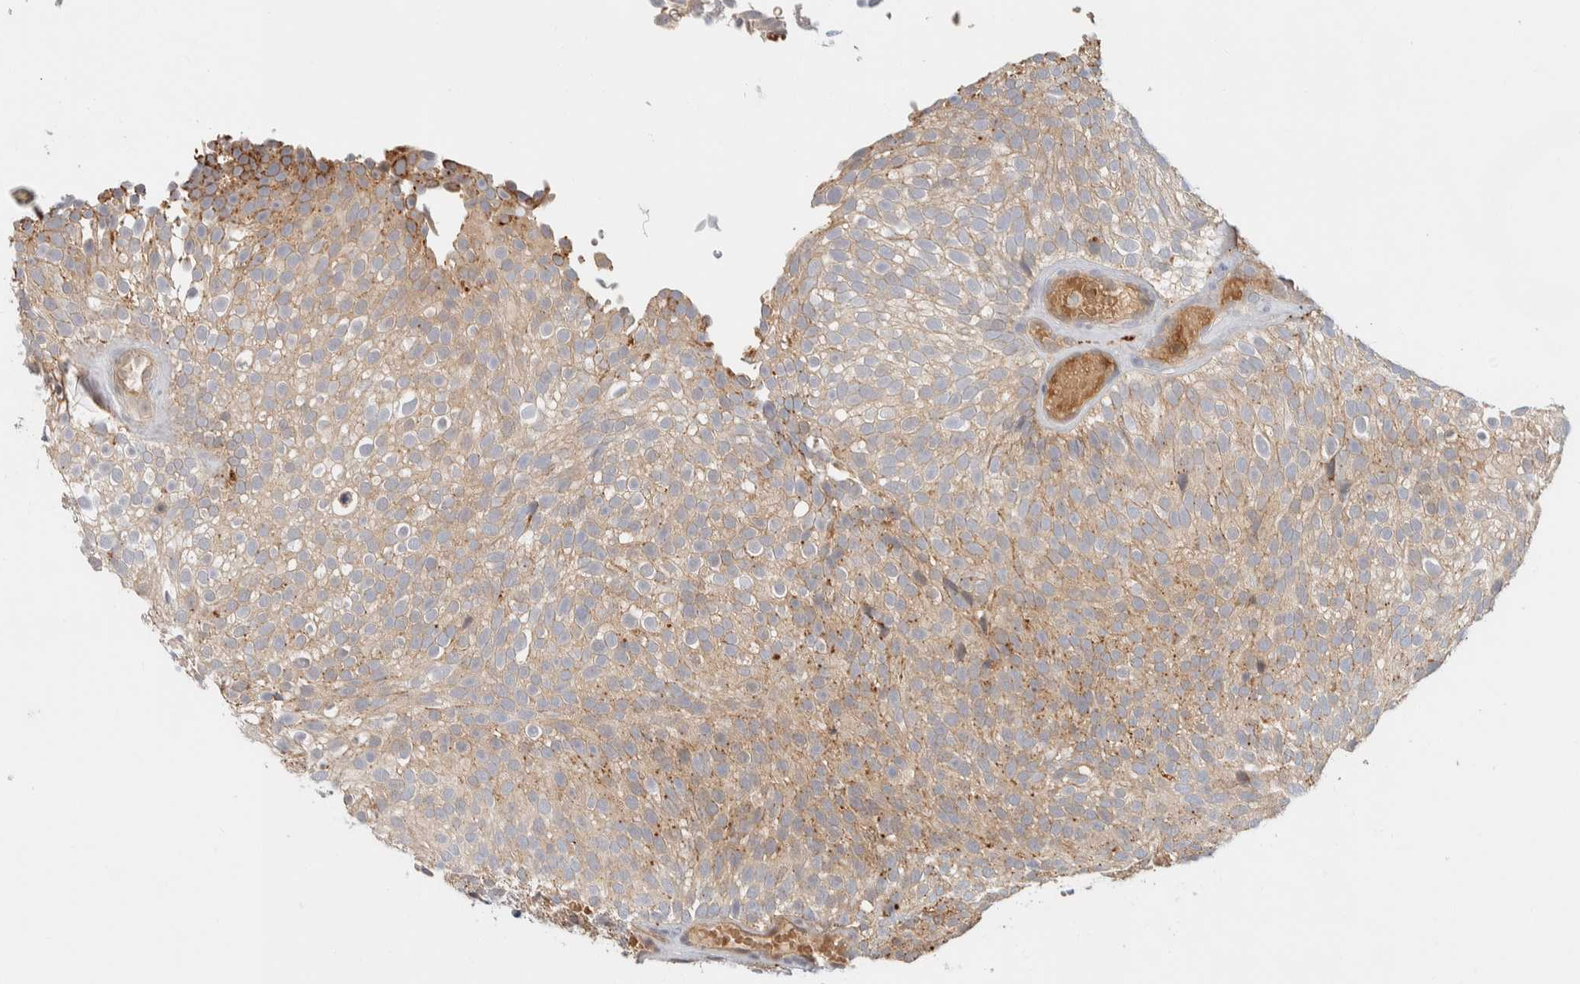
{"staining": {"intensity": "negative", "quantity": "none", "location": "none"}, "tissue": "urothelial cancer", "cell_type": "Tumor cells", "image_type": "cancer", "snomed": [{"axis": "morphology", "description": "Urothelial carcinoma, Low grade"}, {"axis": "topography", "description": "Urinary bladder"}], "caption": "Image shows no protein staining in tumor cells of urothelial cancer tissue.", "gene": "GCLM", "patient": {"sex": "male", "age": 78}}